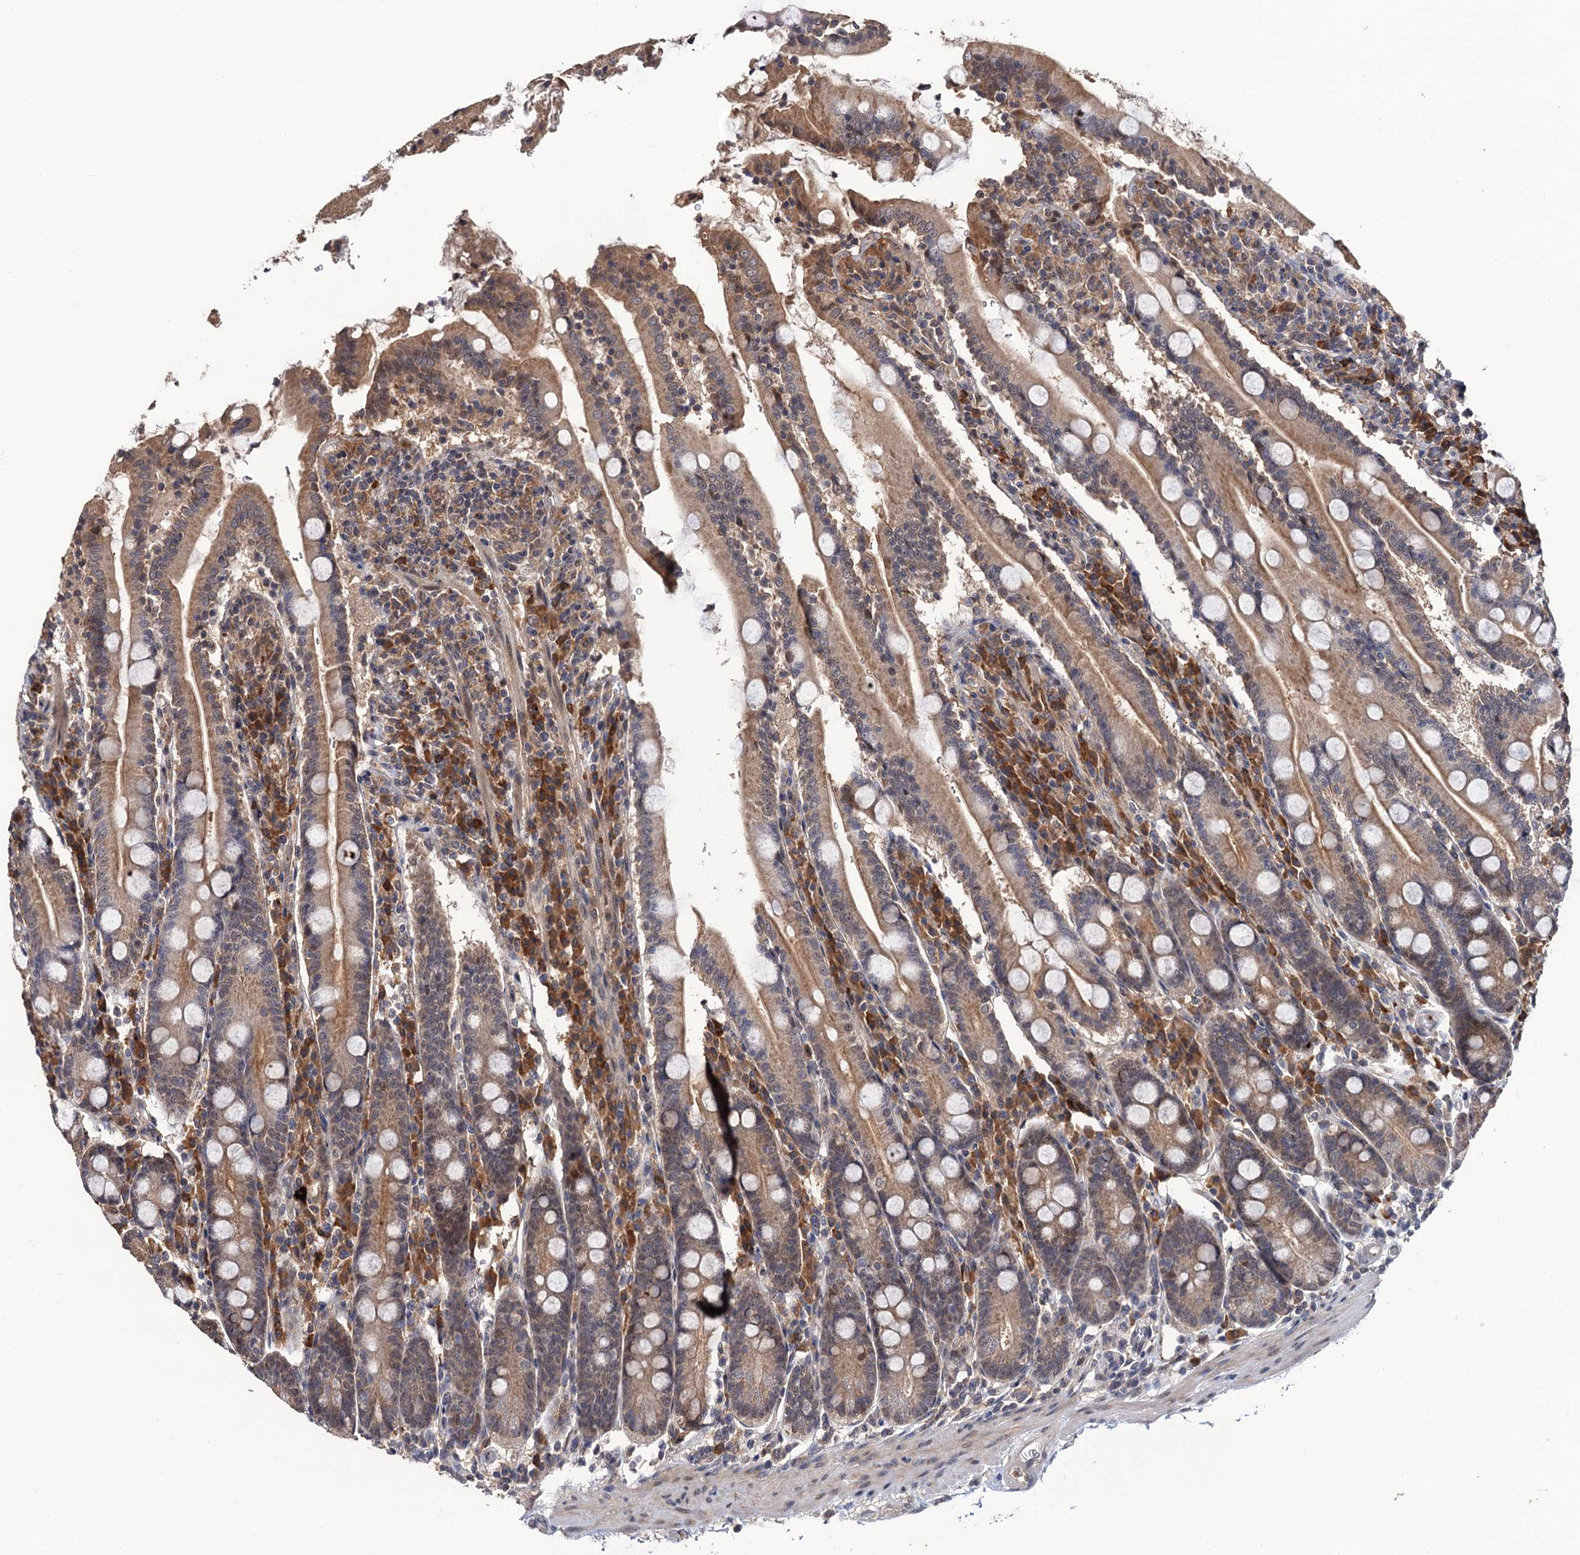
{"staining": {"intensity": "moderate", "quantity": ">75%", "location": "cytoplasmic/membranous"}, "tissue": "duodenum", "cell_type": "Glandular cells", "image_type": "normal", "snomed": [{"axis": "morphology", "description": "Normal tissue, NOS"}, {"axis": "topography", "description": "Duodenum"}], "caption": "This histopathology image reveals benign duodenum stained with immunohistochemistry to label a protein in brown. The cytoplasmic/membranous of glandular cells show moderate positivity for the protein. Nuclei are counter-stained blue.", "gene": "LRRC63", "patient": {"sex": "male", "age": 35}}